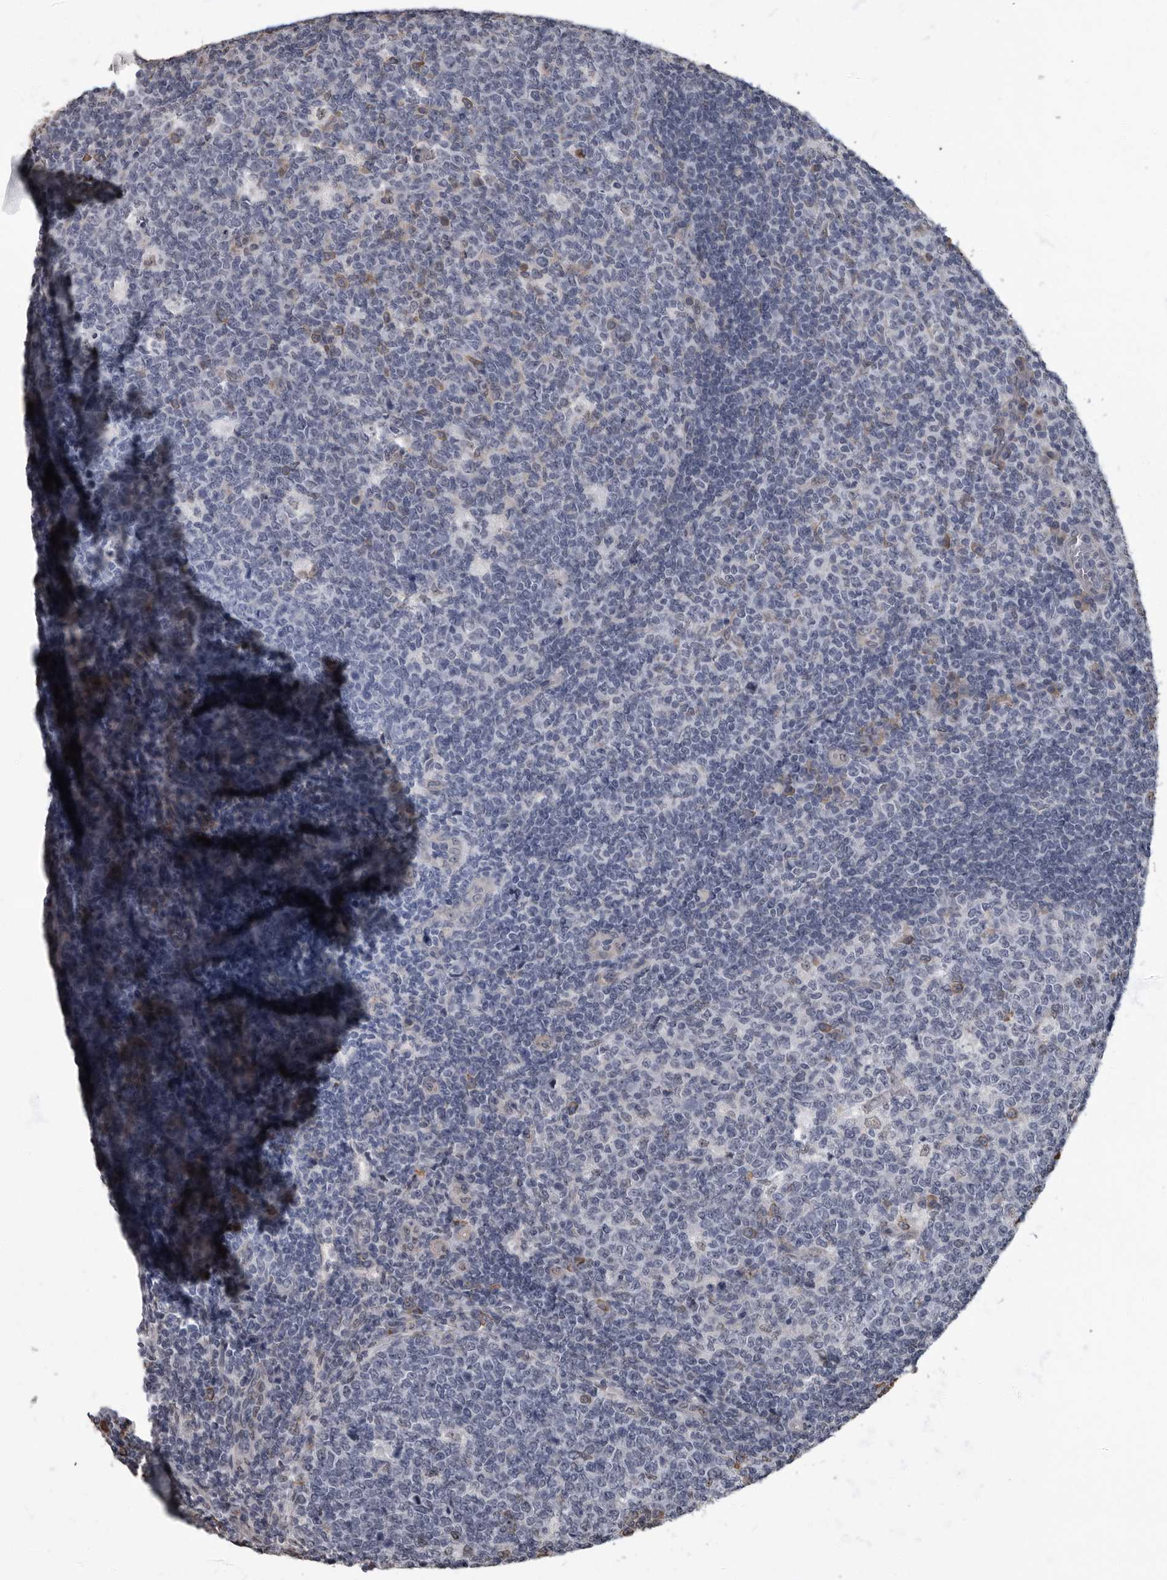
{"staining": {"intensity": "moderate", "quantity": "<25%", "location": "cytoplasmic/membranous"}, "tissue": "tonsil", "cell_type": "Germinal center cells", "image_type": "normal", "snomed": [{"axis": "morphology", "description": "Normal tissue, NOS"}, {"axis": "topography", "description": "Tonsil"}], "caption": "High-power microscopy captured an IHC photomicrograph of benign tonsil, revealing moderate cytoplasmic/membranous staining in approximately <25% of germinal center cells.", "gene": "ARHGEF10", "patient": {"sex": "female", "age": 19}}